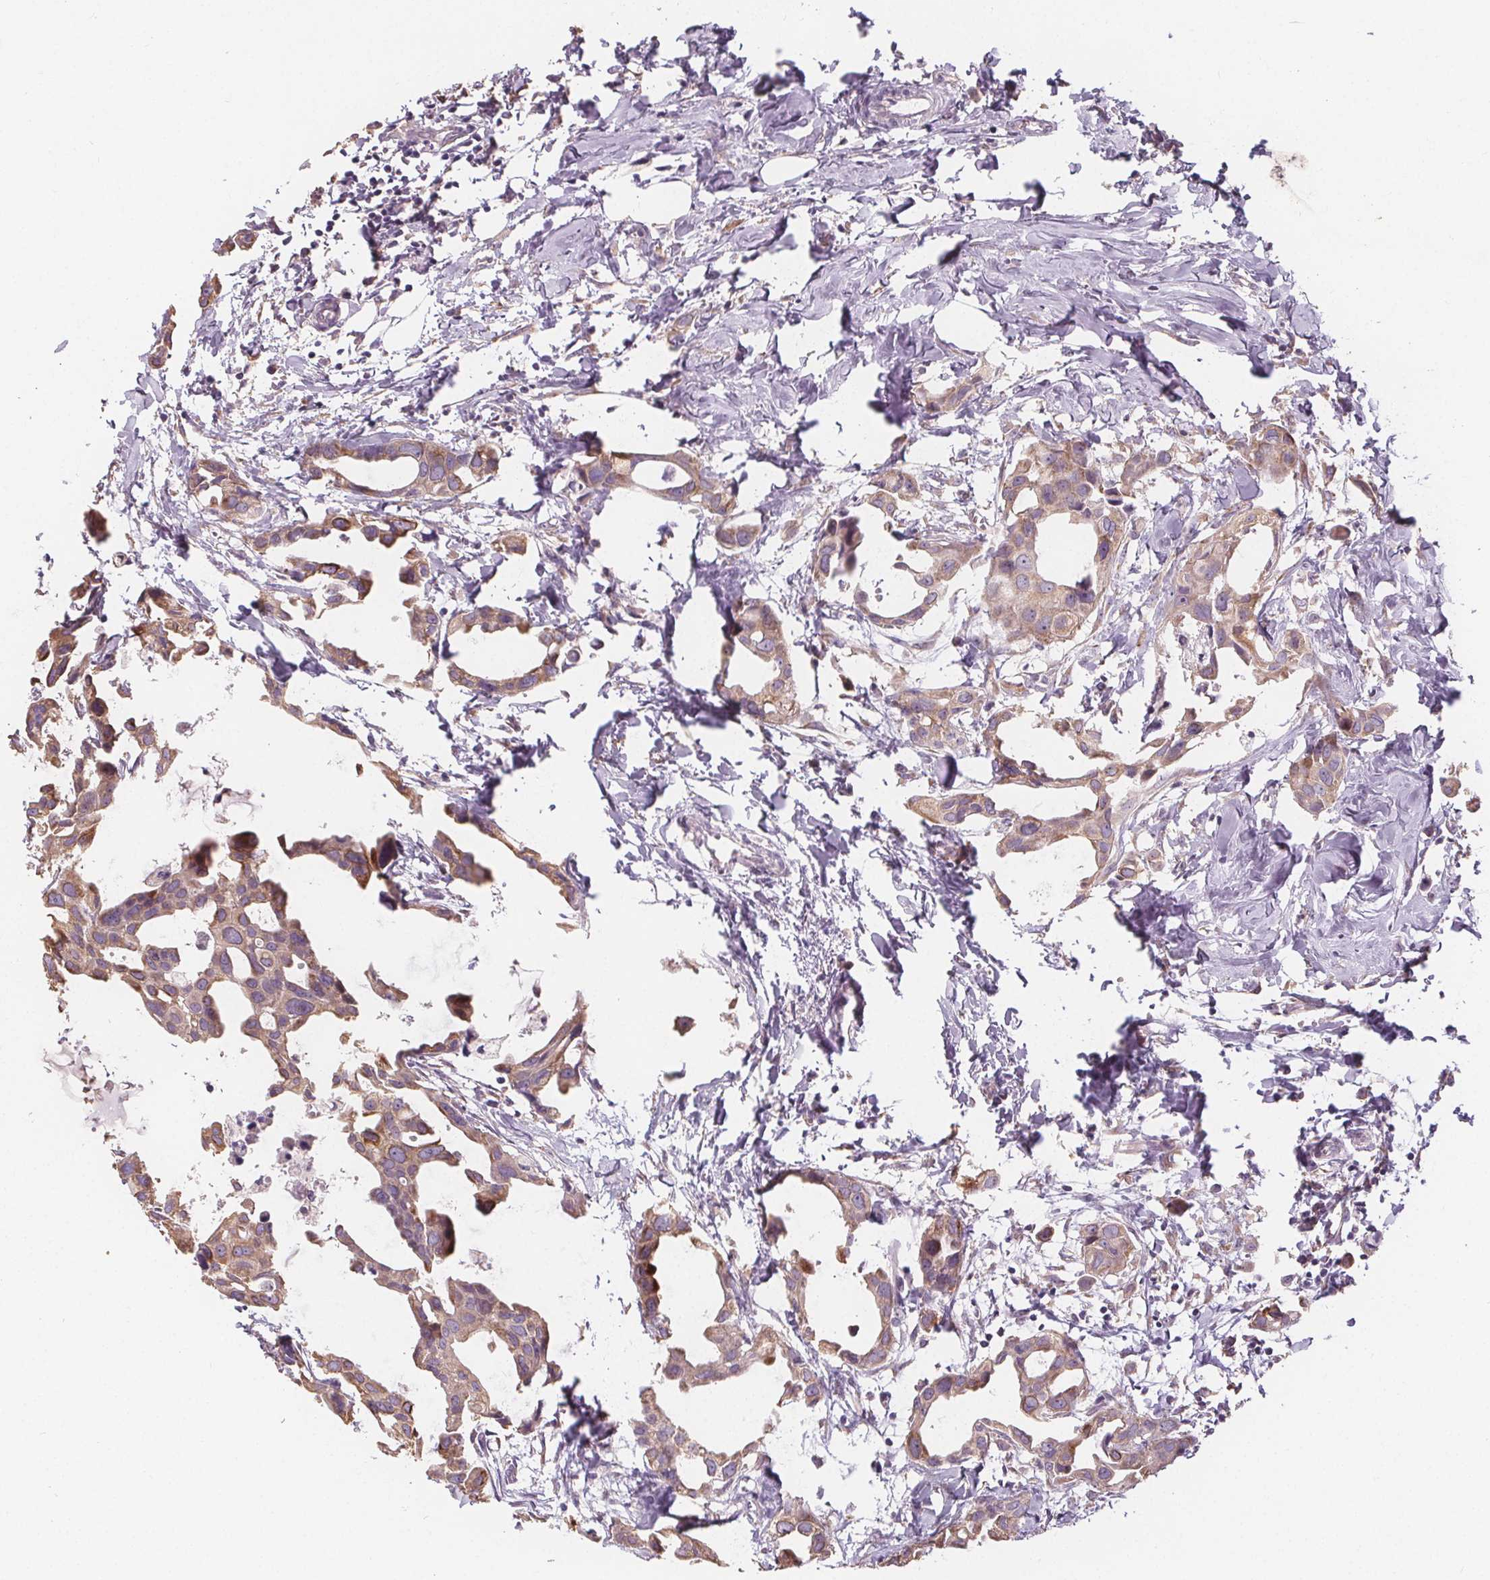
{"staining": {"intensity": "weak", "quantity": ">75%", "location": "cytoplasmic/membranous"}, "tissue": "breast cancer", "cell_type": "Tumor cells", "image_type": "cancer", "snomed": [{"axis": "morphology", "description": "Duct carcinoma"}, {"axis": "topography", "description": "Breast"}], "caption": "Immunohistochemistry photomicrograph of human invasive ductal carcinoma (breast) stained for a protein (brown), which shows low levels of weak cytoplasmic/membranous expression in approximately >75% of tumor cells.", "gene": "TMEM80", "patient": {"sex": "female", "age": 38}}